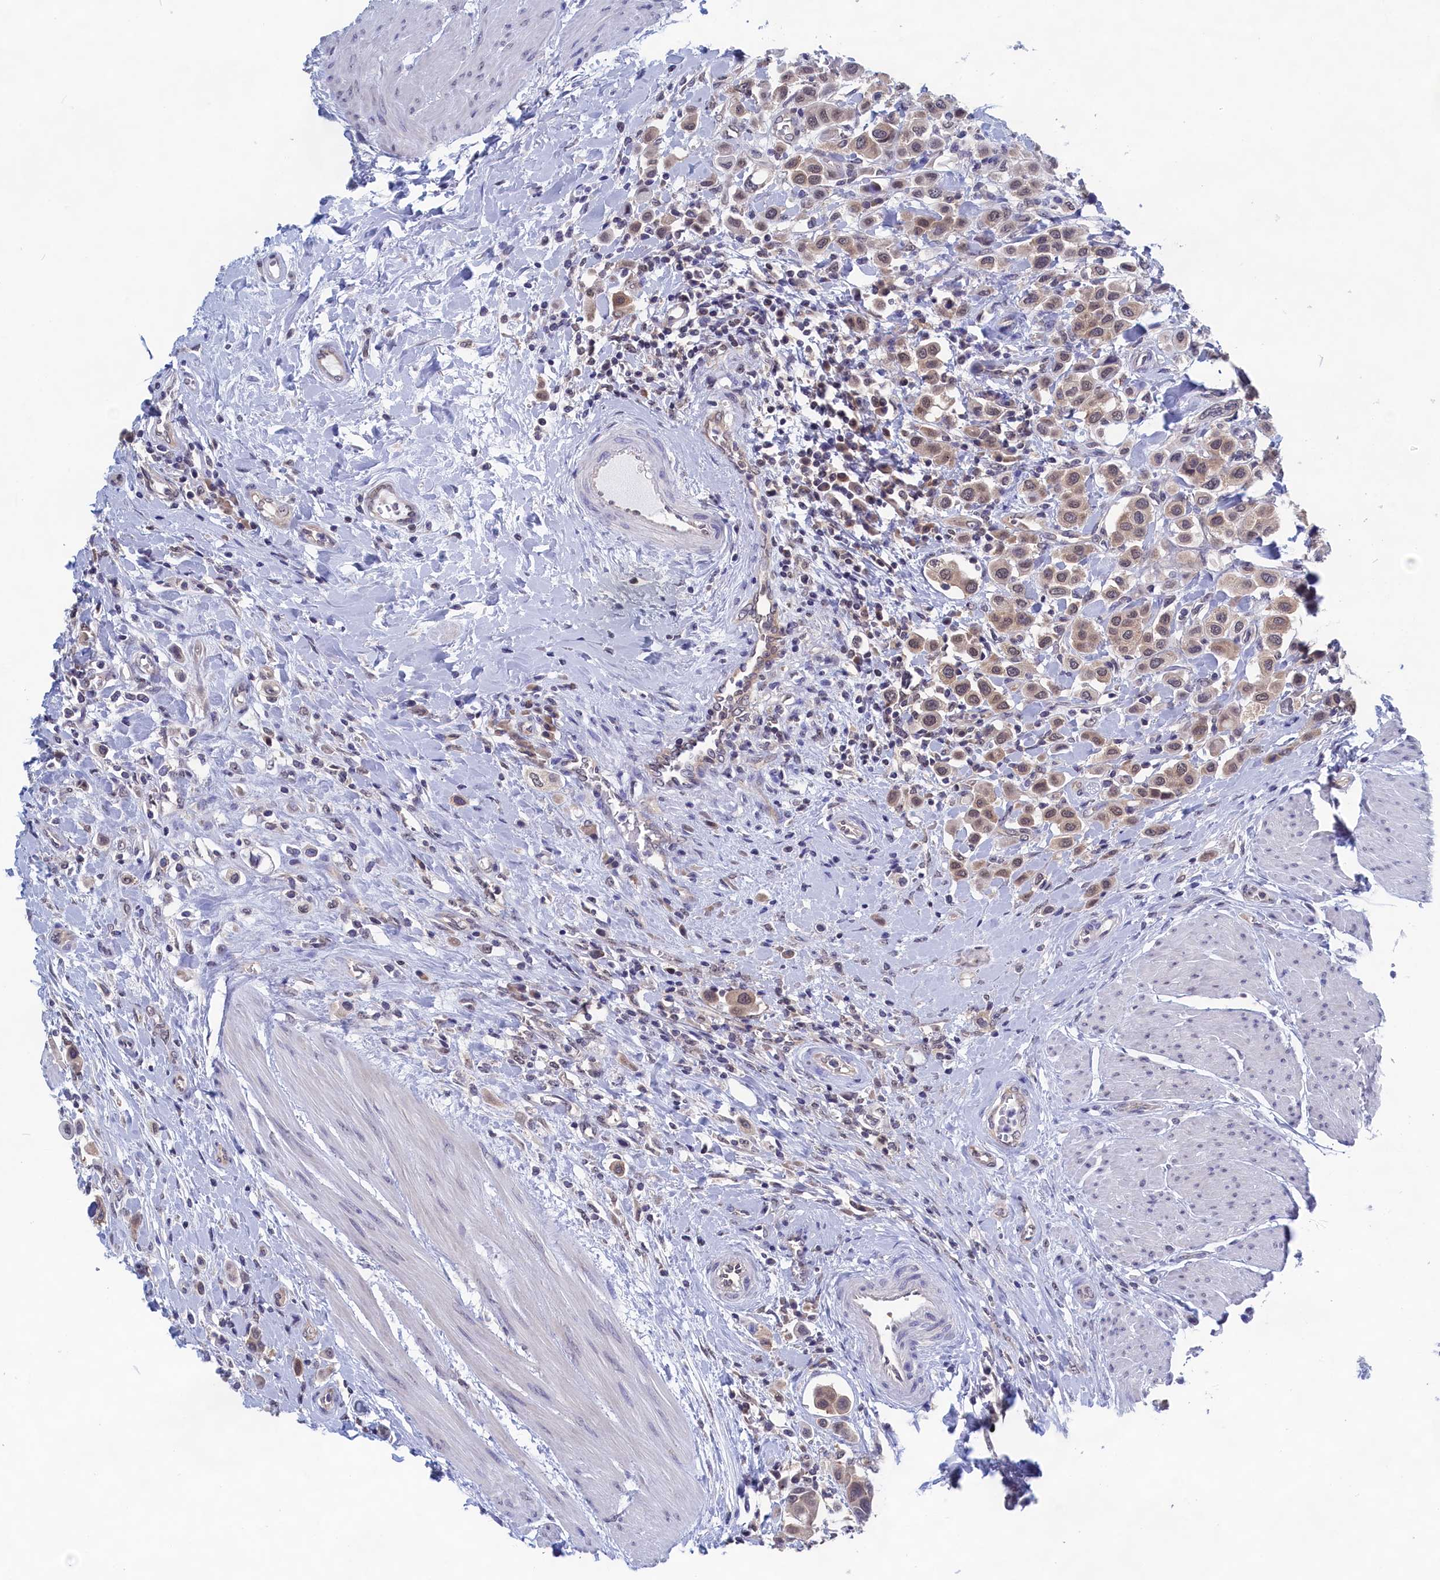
{"staining": {"intensity": "weak", "quantity": "25%-75%", "location": "nuclear"}, "tissue": "urothelial cancer", "cell_type": "Tumor cells", "image_type": "cancer", "snomed": [{"axis": "morphology", "description": "Urothelial carcinoma, High grade"}, {"axis": "topography", "description": "Urinary bladder"}], "caption": "Weak nuclear positivity is identified in about 25%-75% of tumor cells in urothelial carcinoma (high-grade).", "gene": "PGP", "patient": {"sex": "male", "age": 50}}